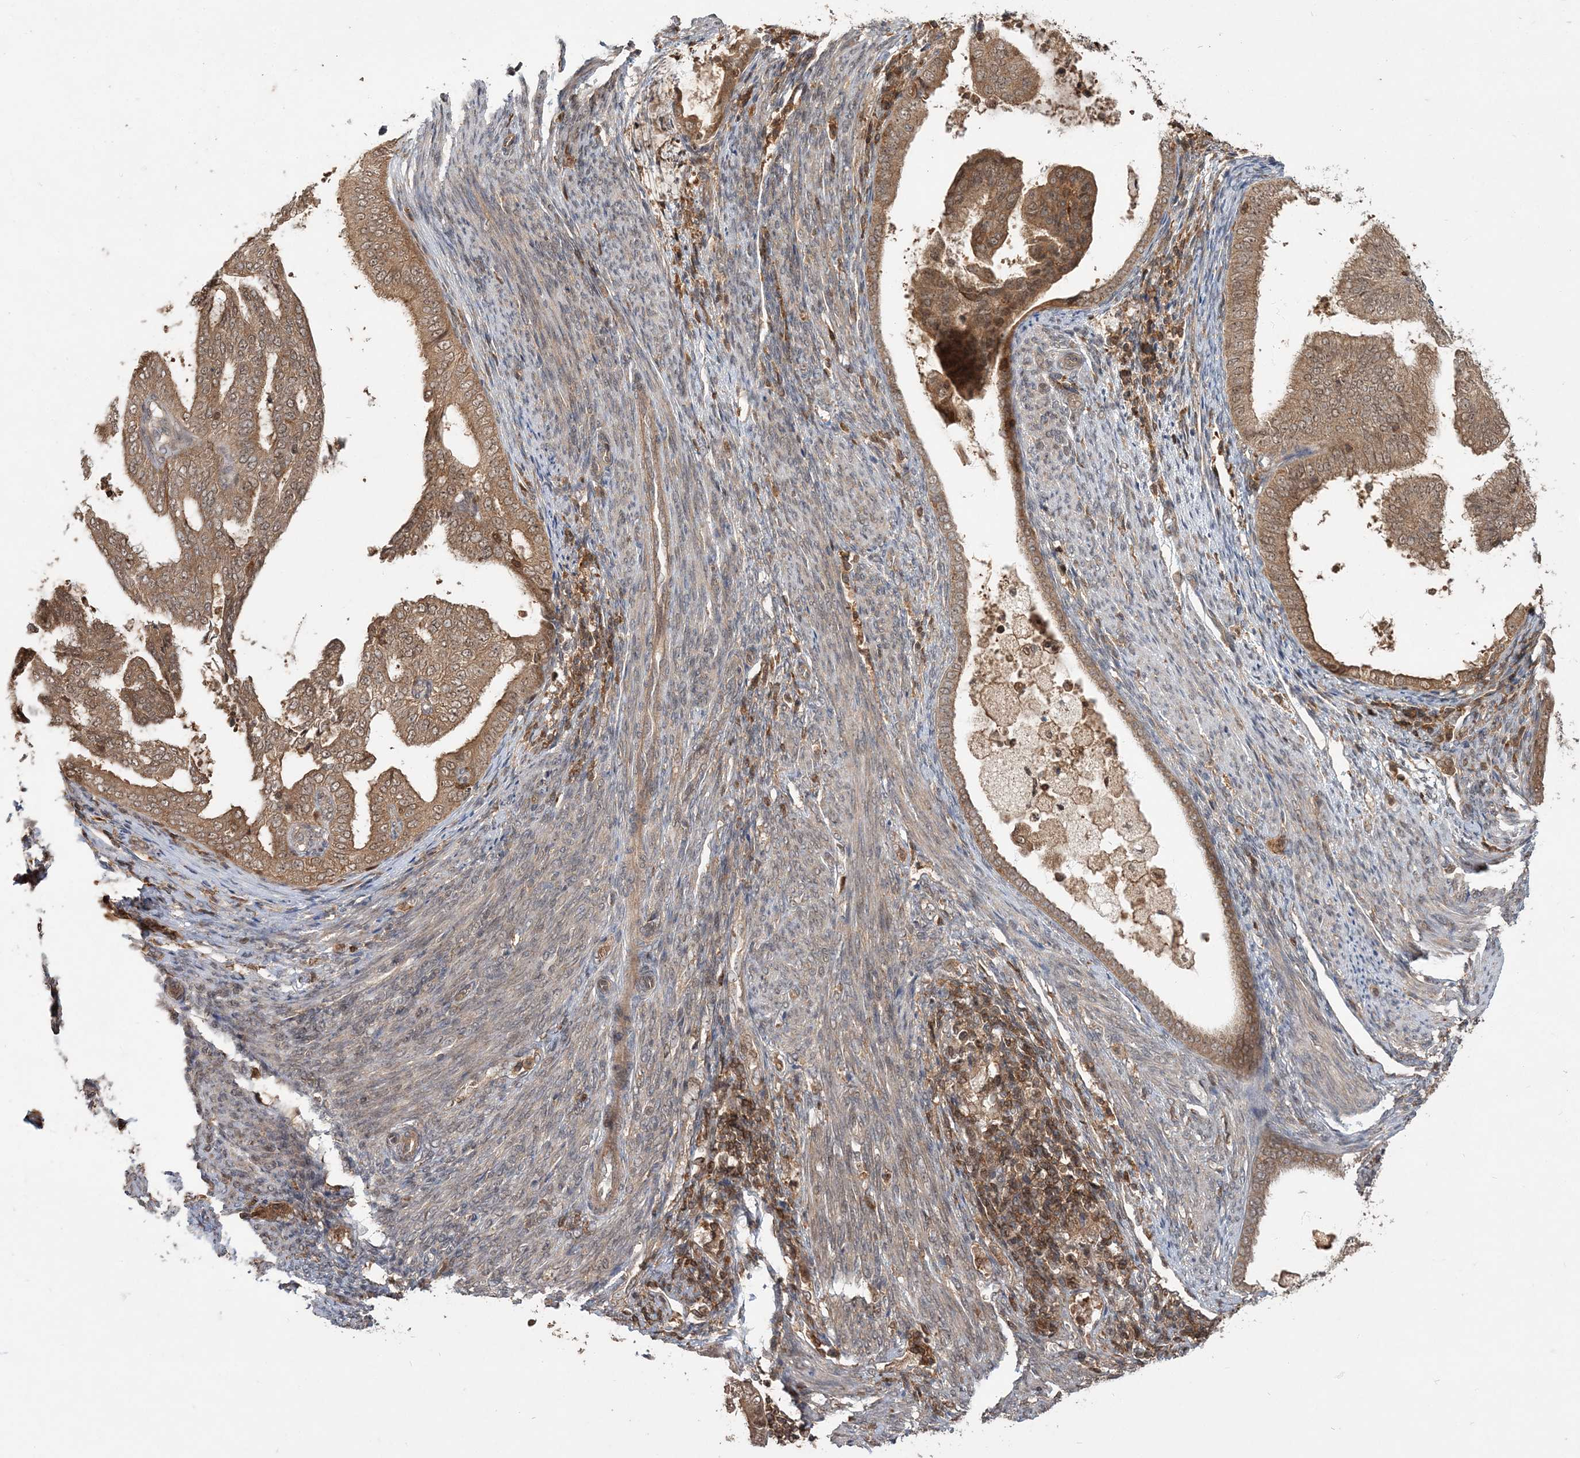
{"staining": {"intensity": "moderate", "quantity": ">75%", "location": "cytoplasmic/membranous"}, "tissue": "endometrial cancer", "cell_type": "Tumor cells", "image_type": "cancer", "snomed": [{"axis": "morphology", "description": "Adenocarcinoma, NOS"}, {"axis": "topography", "description": "Endometrium"}], "caption": "Tumor cells demonstrate medium levels of moderate cytoplasmic/membranous staining in about >75% of cells in human endometrial adenocarcinoma.", "gene": "CAB39", "patient": {"sex": "female", "age": 58}}